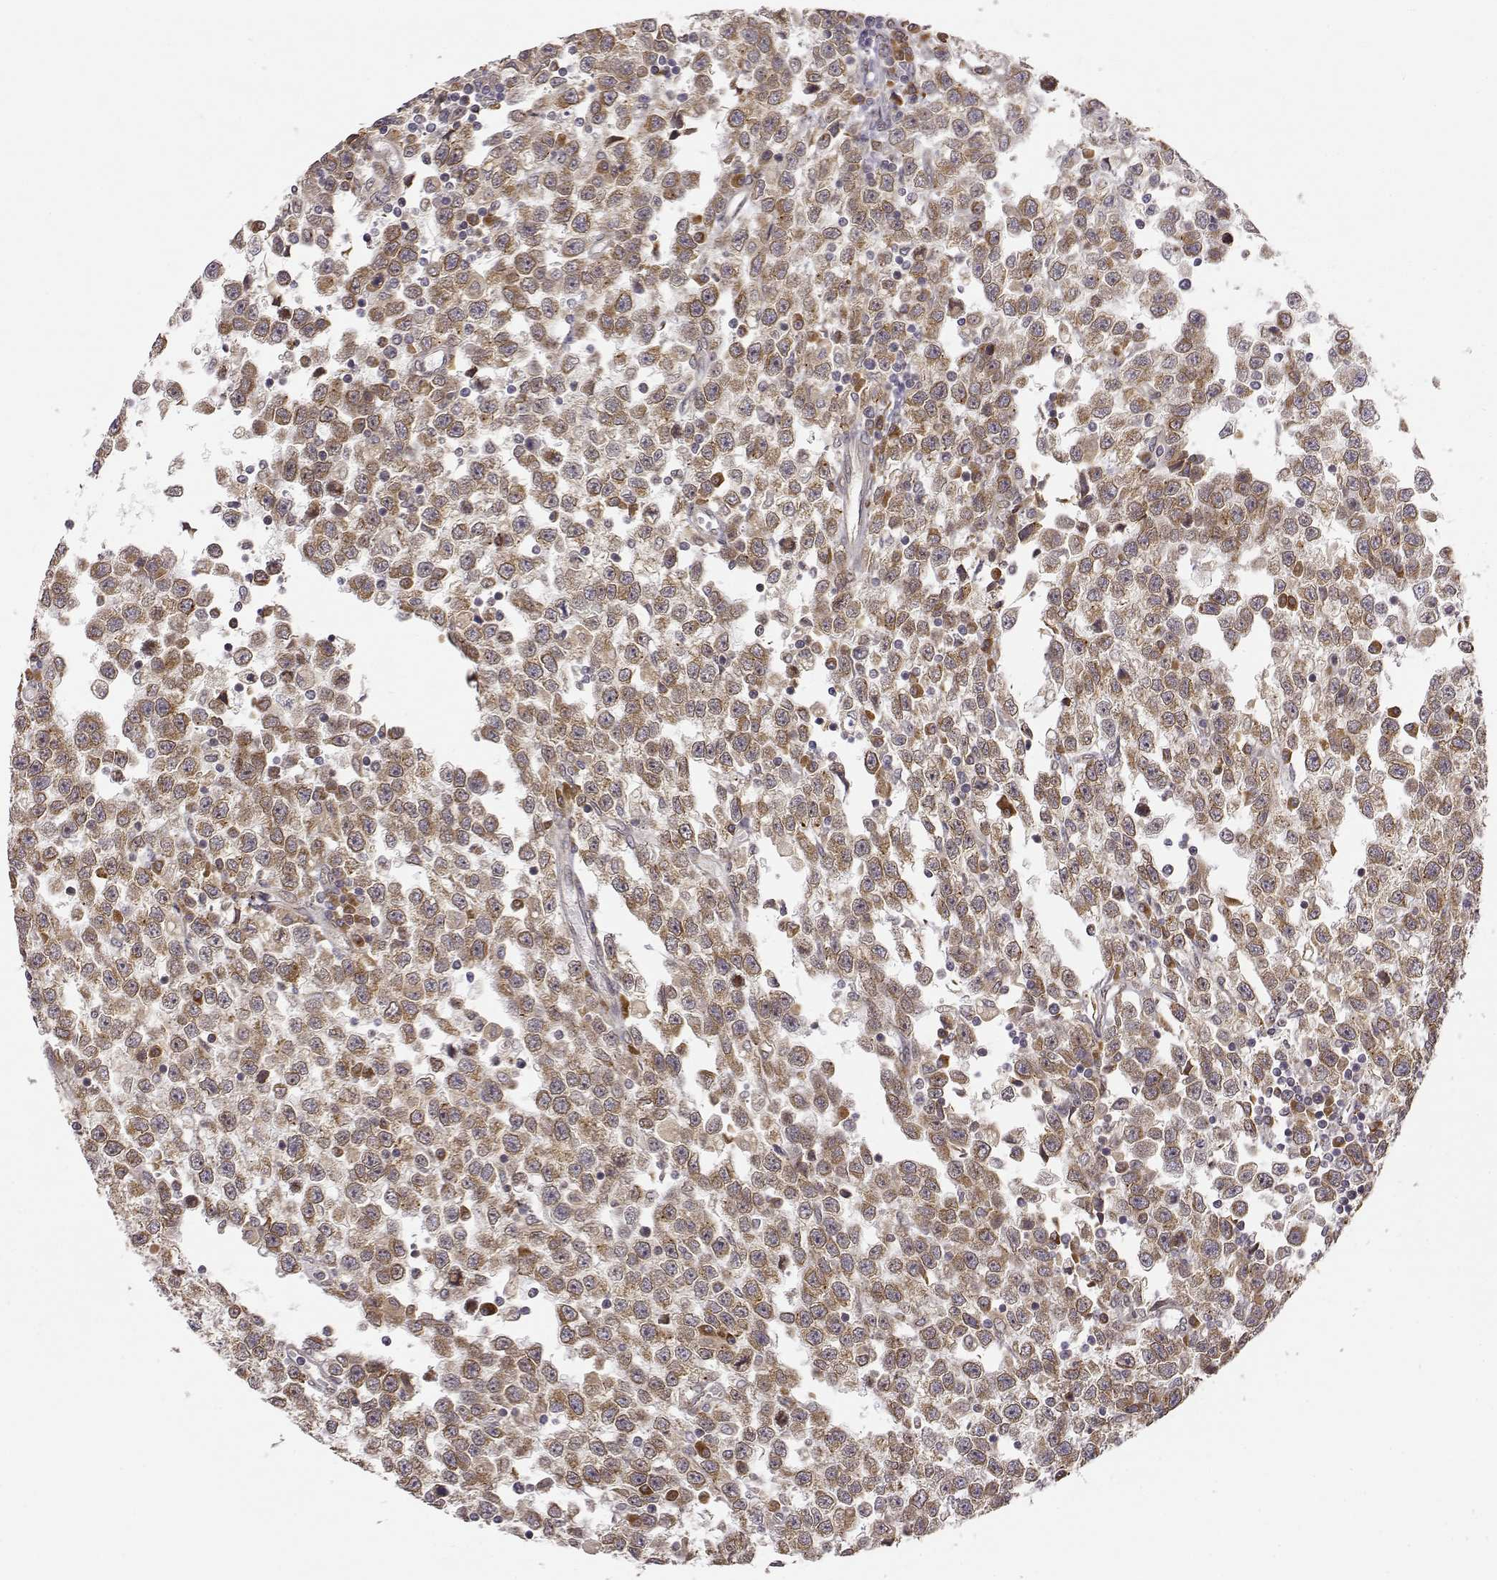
{"staining": {"intensity": "moderate", "quantity": ">75%", "location": "cytoplasmic/membranous"}, "tissue": "testis cancer", "cell_type": "Tumor cells", "image_type": "cancer", "snomed": [{"axis": "morphology", "description": "Seminoma, NOS"}, {"axis": "topography", "description": "Testis"}], "caption": "DAB (3,3'-diaminobenzidine) immunohistochemical staining of testis cancer exhibits moderate cytoplasmic/membranous protein expression in about >75% of tumor cells. (Stains: DAB (3,3'-diaminobenzidine) in brown, nuclei in blue, Microscopy: brightfield microscopy at high magnification).", "gene": "ERGIC2", "patient": {"sex": "male", "age": 34}}